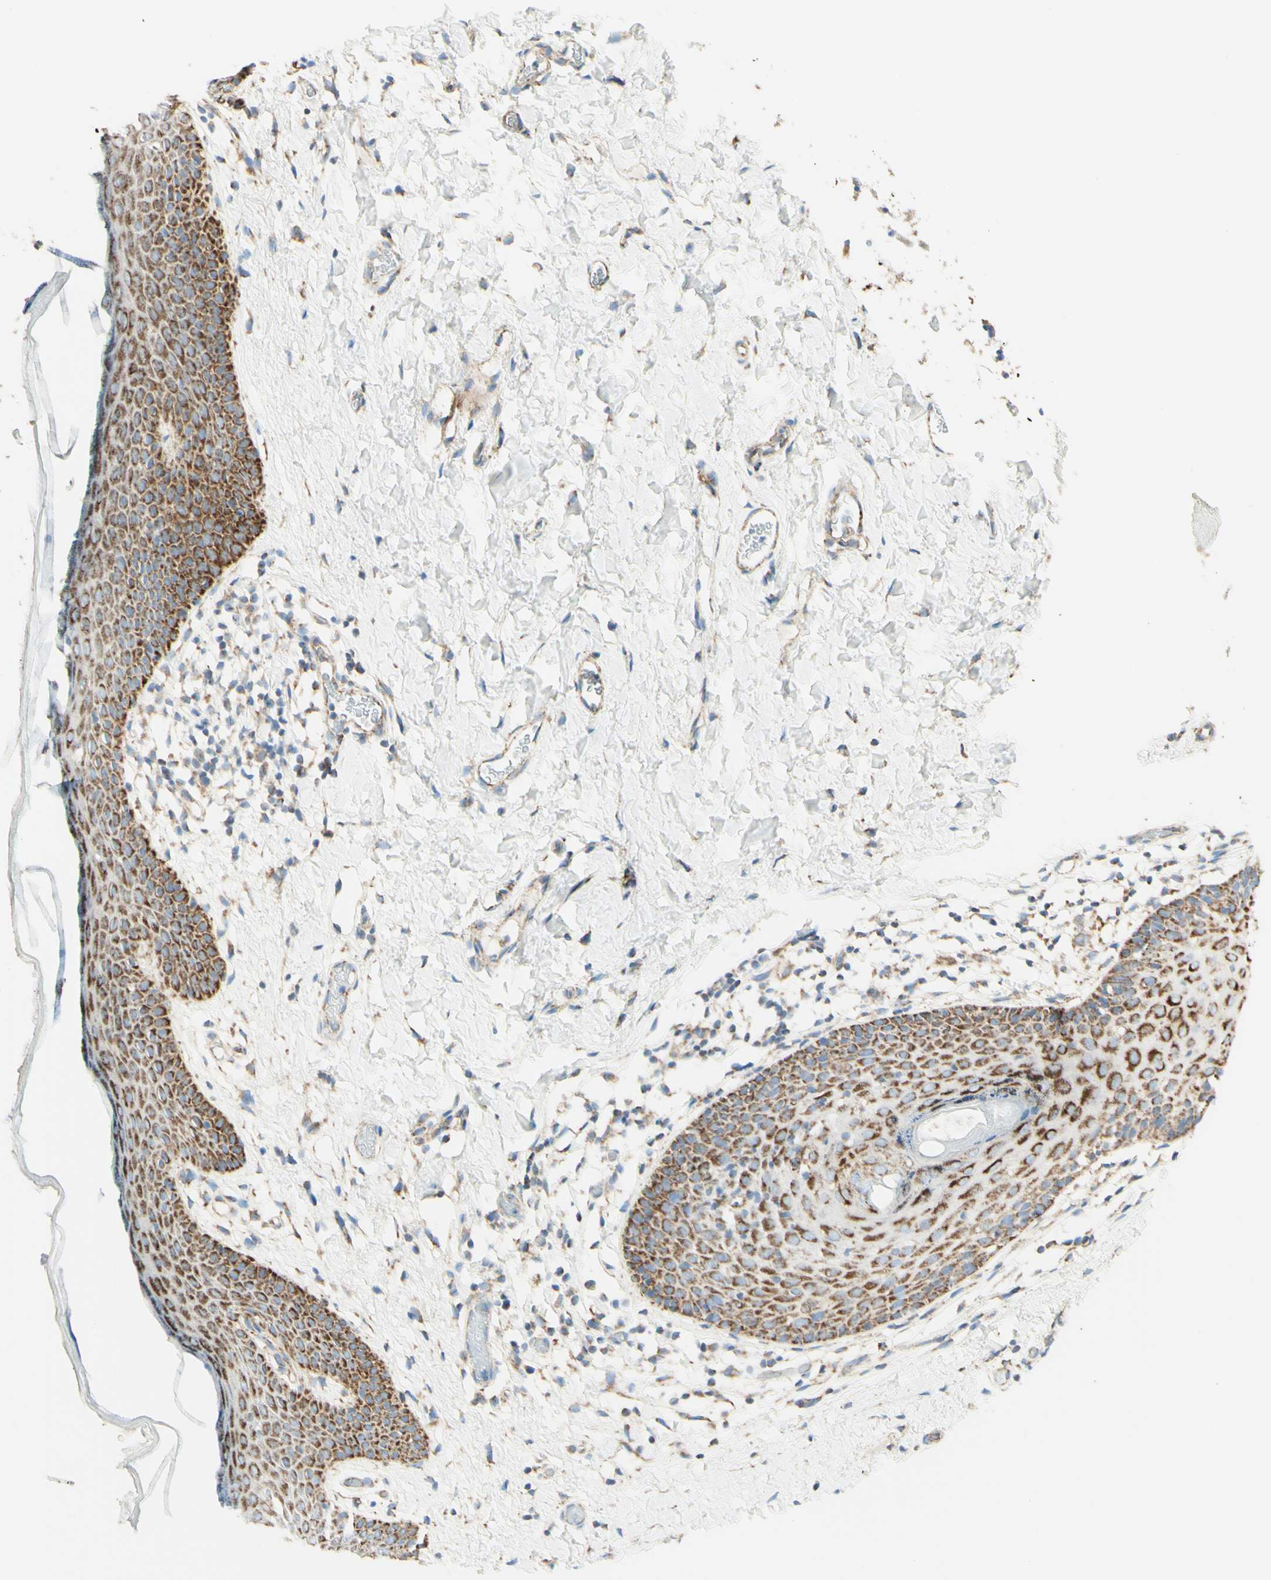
{"staining": {"intensity": "moderate", "quantity": ">75%", "location": "cytoplasmic/membranous"}, "tissue": "skin", "cell_type": "Epidermal cells", "image_type": "normal", "snomed": [{"axis": "morphology", "description": "Normal tissue, NOS"}, {"axis": "topography", "description": "Adipose tissue"}, {"axis": "topography", "description": "Vascular tissue"}, {"axis": "topography", "description": "Anal"}, {"axis": "topography", "description": "Peripheral nerve tissue"}], "caption": "This image shows immunohistochemistry (IHC) staining of unremarkable skin, with medium moderate cytoplasmic/membranous staining in about >75% of epidermal cells.", "gene": "ARMC10", "patient": {"sex": "female", "age": 54}}